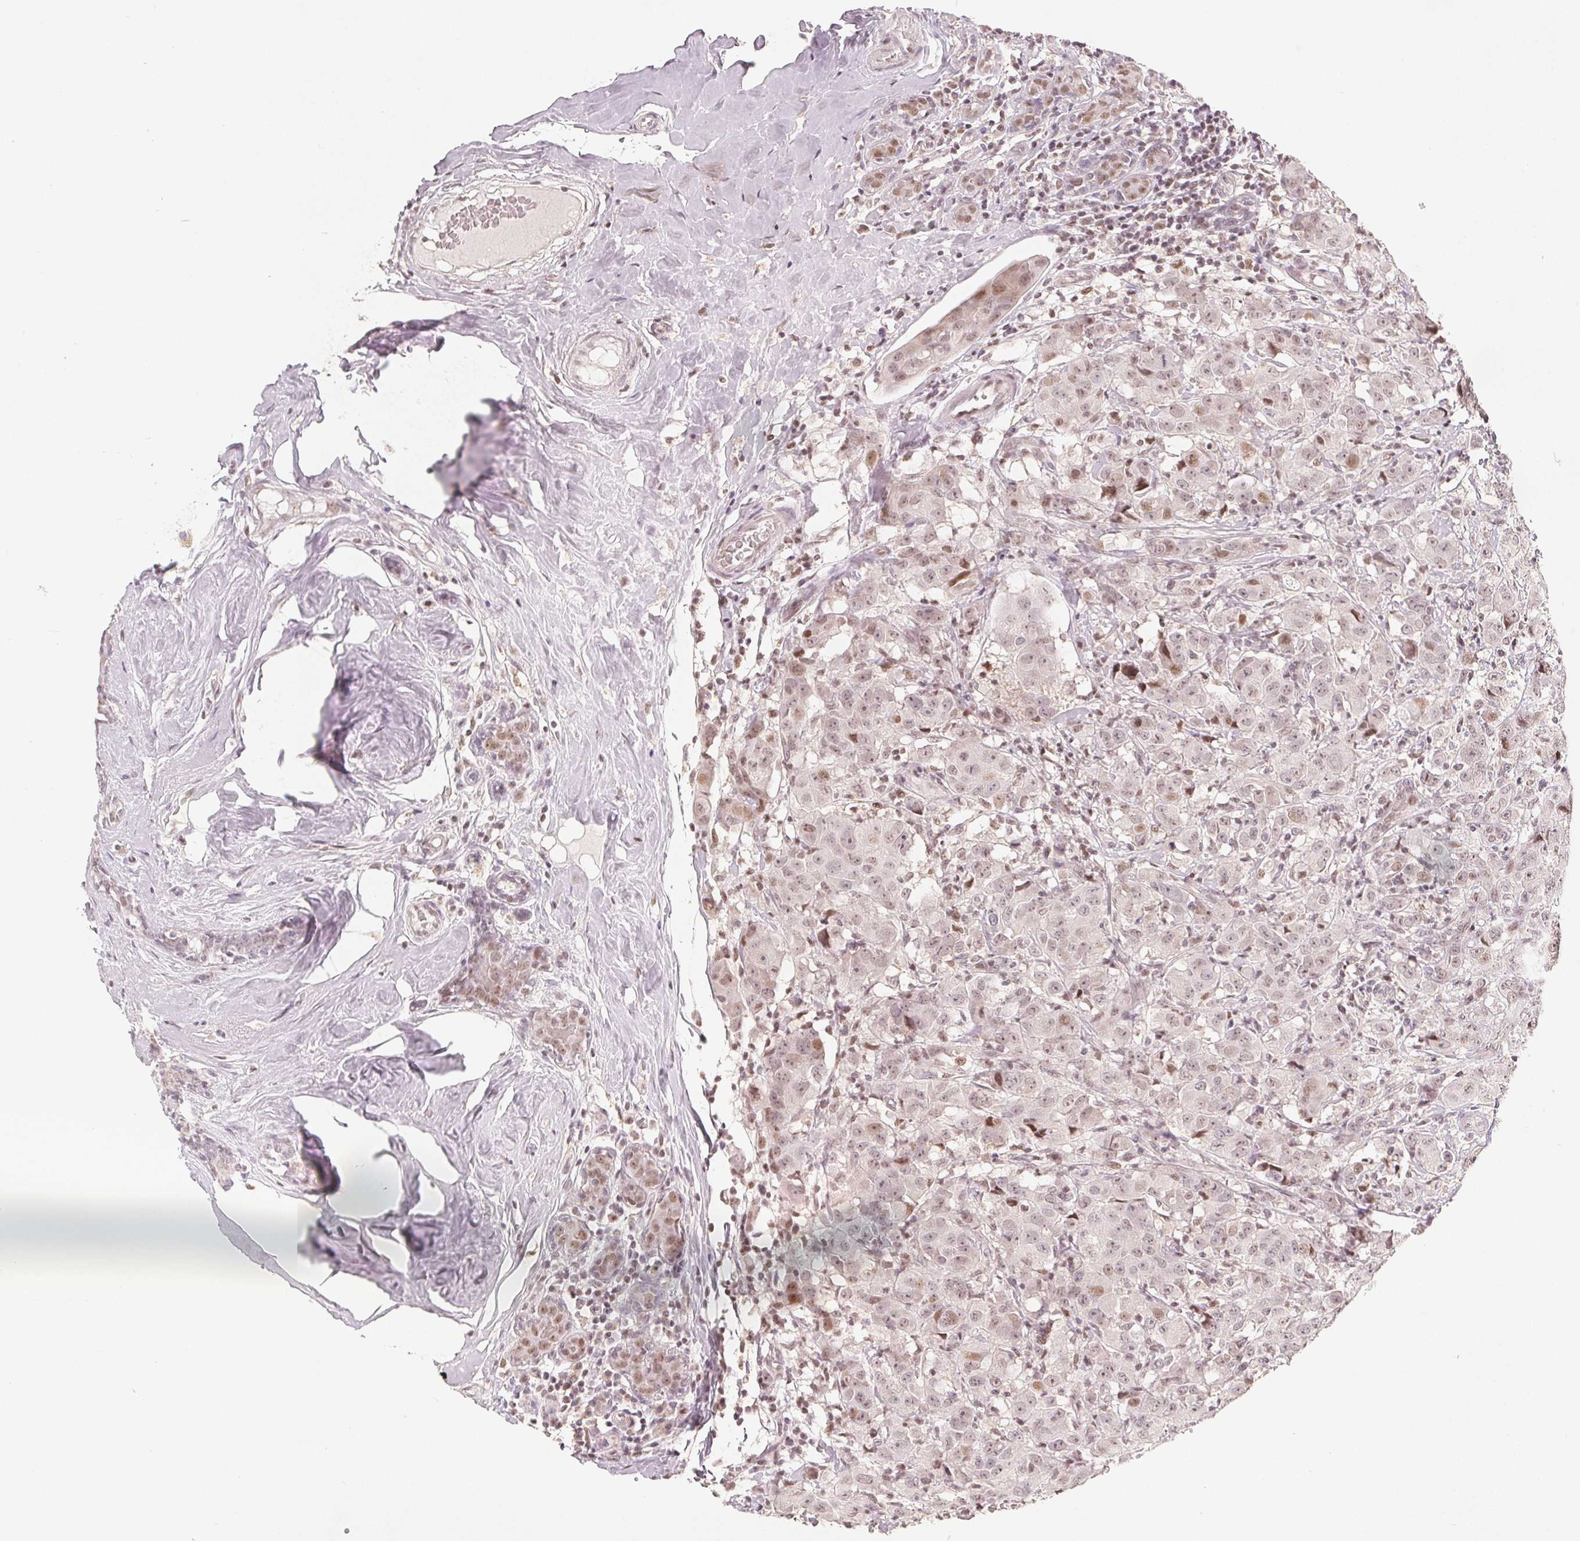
{"staining": {"intensity": "weak", "quantity": "<25%", "location": "nuclear"}, "tissue": "breast cancer", "cell_type": "Tumor cells", "image_type": "cancer", "snomed": [{"axis": "morphology", "description": "Normal tissue, NOS"}, {"axis": "morphology", "description": "Duct carcinoma"}, {"axis": "topography", "description": "Breast"}], "caption": "DAB (3,3'-diaminobenzidine) immunohistochemical staining of breast cancer exhibits no significant expression in tumor cells.", "gene": "CCDC138", "patient": {"sex": "female", "age": 43}}